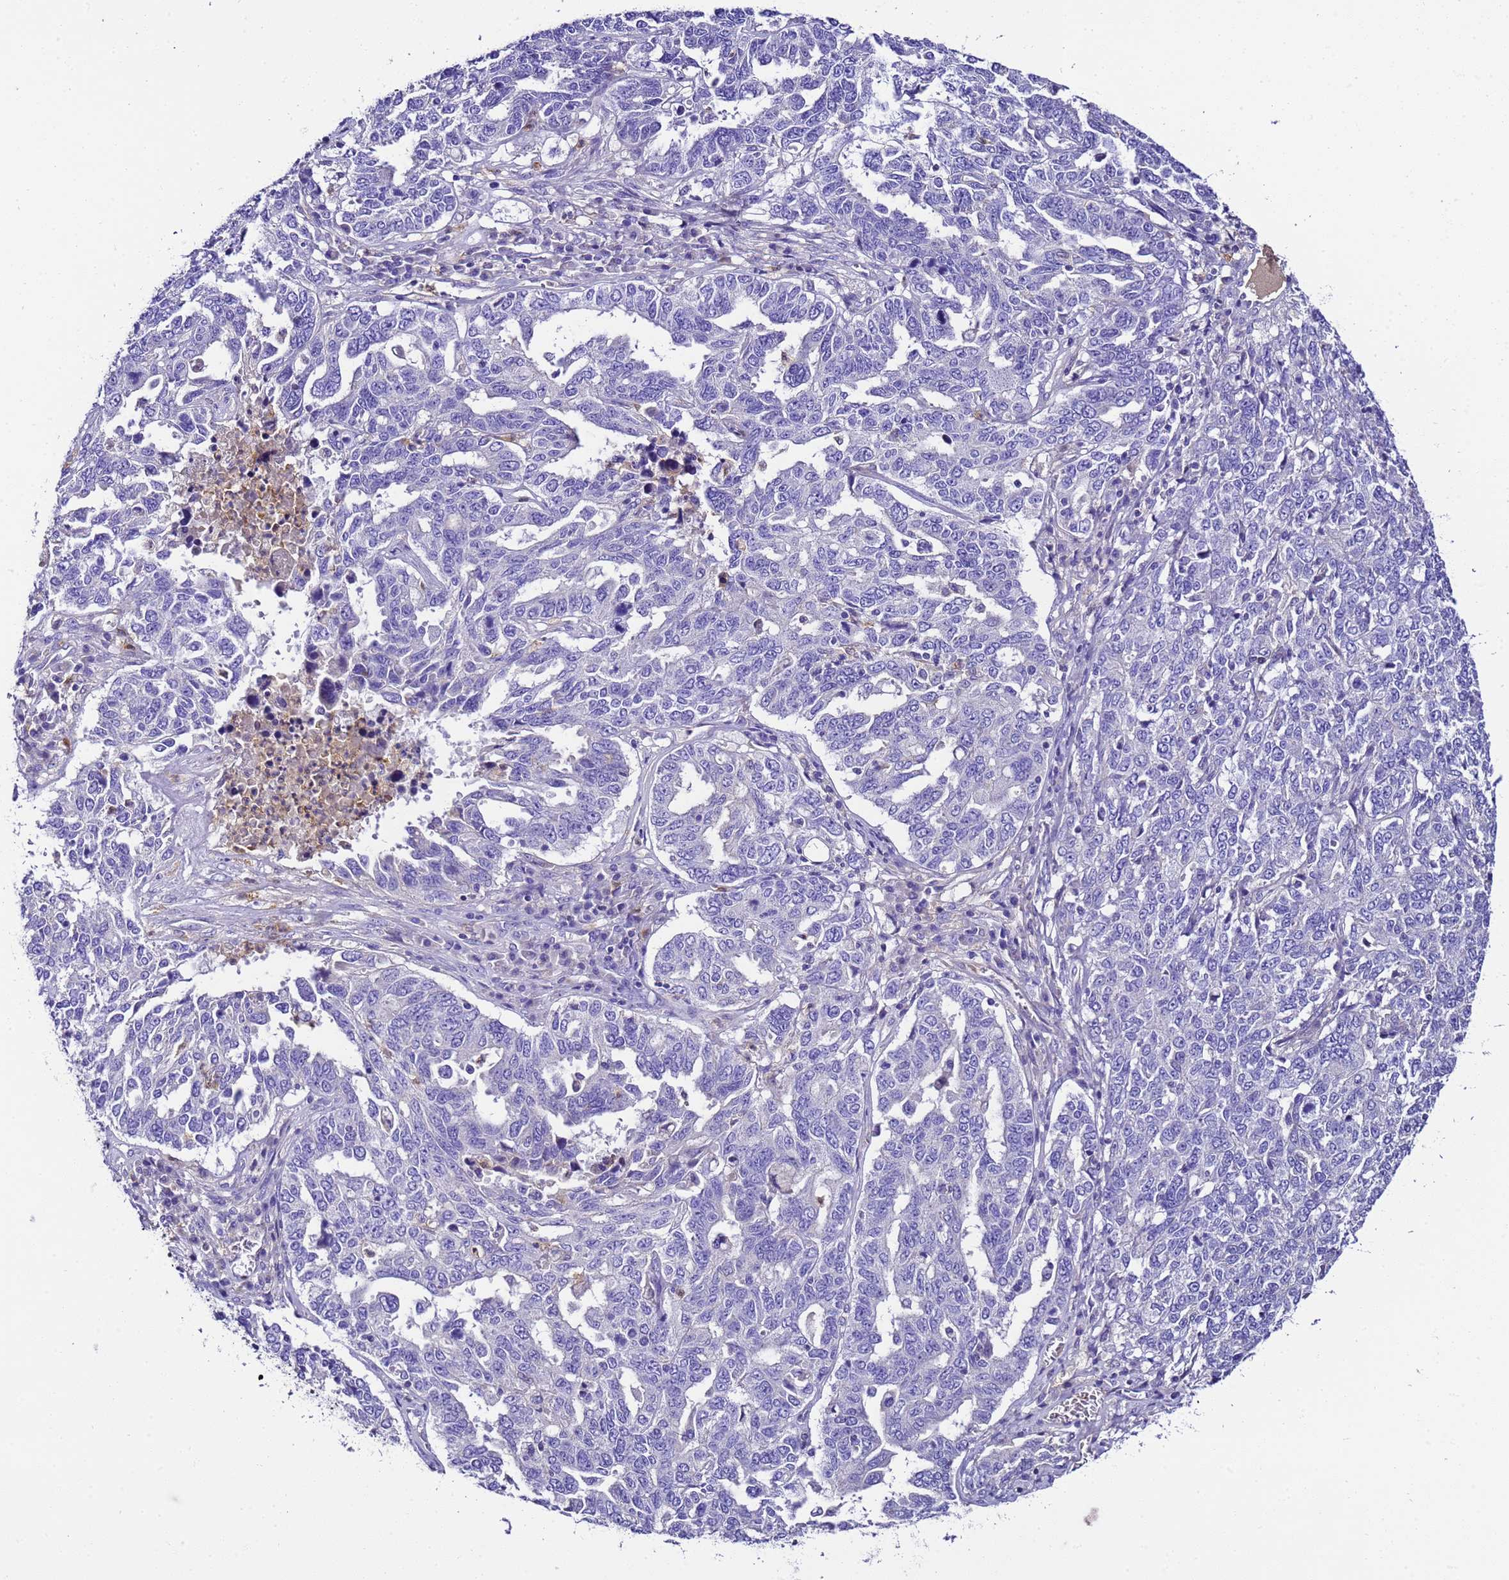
{"staining": {"intensity": "negative", "quantity": "none", "location": "none"}, "tissue": "ovarian cancer", "cell_type": "Tumor cells", "image_type": "cancer", "snomed": [{"axis": "morphology", "description": "Carcinoma, endometroid"}, {"axis": "topography", "description": "Ovary"}], "caption": "Immunohistochemical staining of human endometroid carcinoma (ovarian) reveals no significant staining in tumor cells.", "gene": "UGT2A1", "patient": {"sex": "female", "age": 62}}